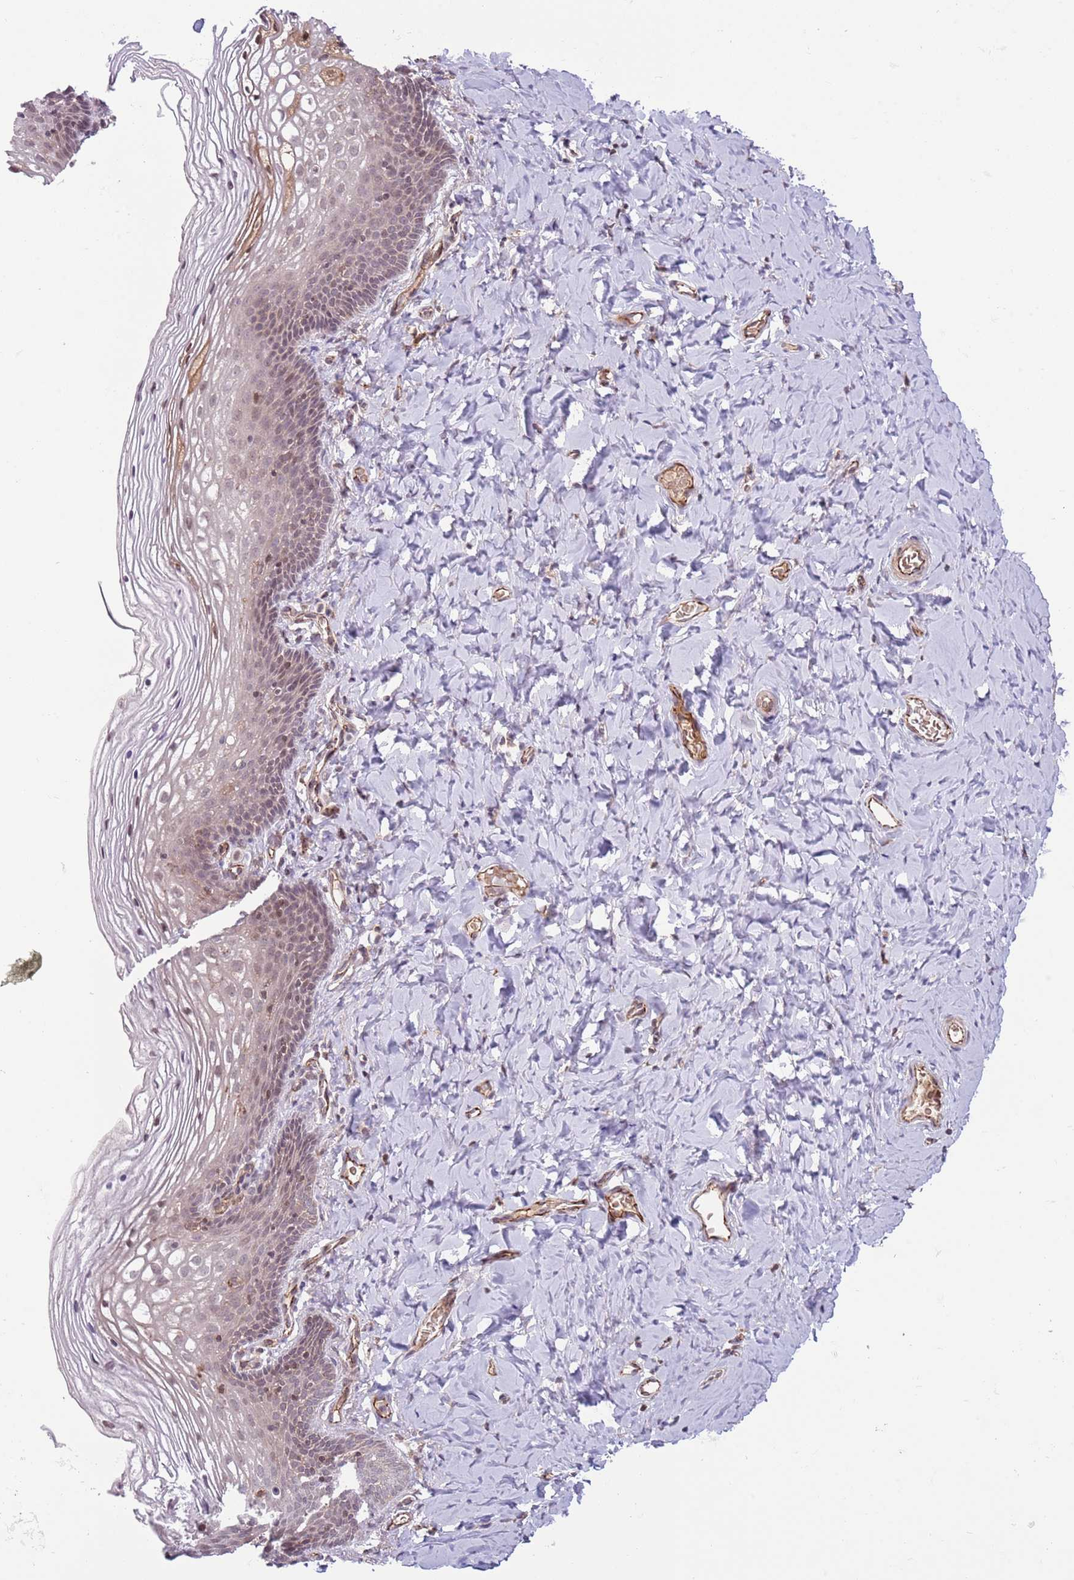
{"staining": {"intensity": "weak", "quantity": "25%-75%", "location": "nuclear"}, "tissue": "vagina", "cell_type": "Squamous epithelial cells", "image_type": "normal", "snomed": [{"axis": "morphology", "description": "Normal tissue, NOS"}, {"axis": "topography", "description": "Vagina"}], "caption": "Immunohistochemical staining of normal human vagina reveals low levels of weak nuclear positivity in approximately 25%-75% of squamous epithelial cells.", "gene": "DPP10", "patient": {"sex": "female", "age": 60}}